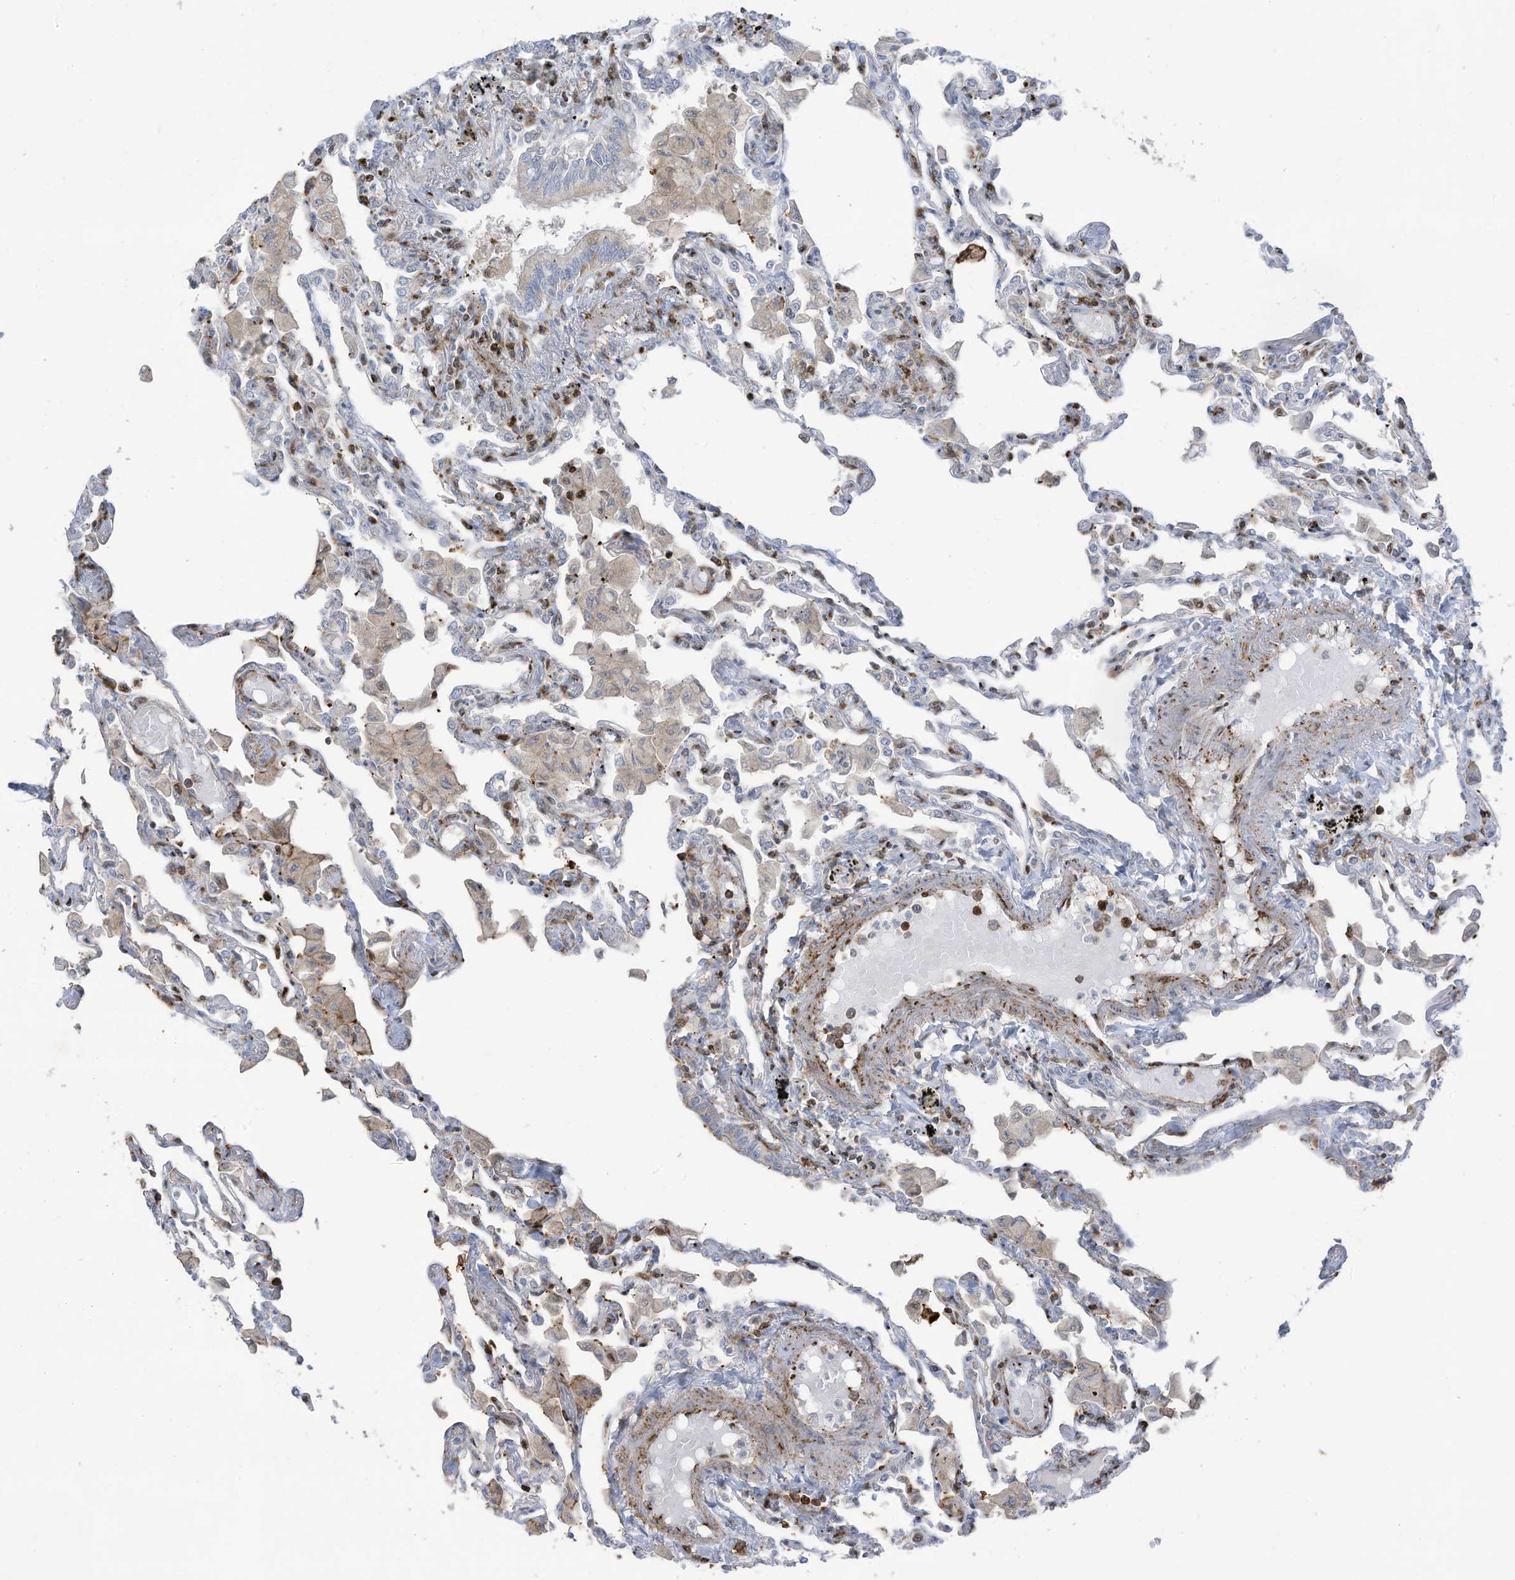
{"staining": {"intensity": "moderate", "quantity": "<25%", "location": "cytoplasmic/membranous"}, "tissue": "lung", "cell_type": "Alveolar cells", "image_type": "normal", "snomed": [{"axis": "morphology", "description": "Normal tissue, NOS"}, {"axis": "topography", "description": "Bronchus"}, {"axis": "topography", "description": "Lung"}], "caption": "A histopathology image of human lung stained for a protein displays moderate cytoplasmic/membranous brown staining in alveolar cells. The protein is stained brown, and the nuclei are stained in blue (DAB IHC with brightfield microscopy, high magnification).", "gene": "THNSL2", "patient": {"sex": "female", "age": 49}}